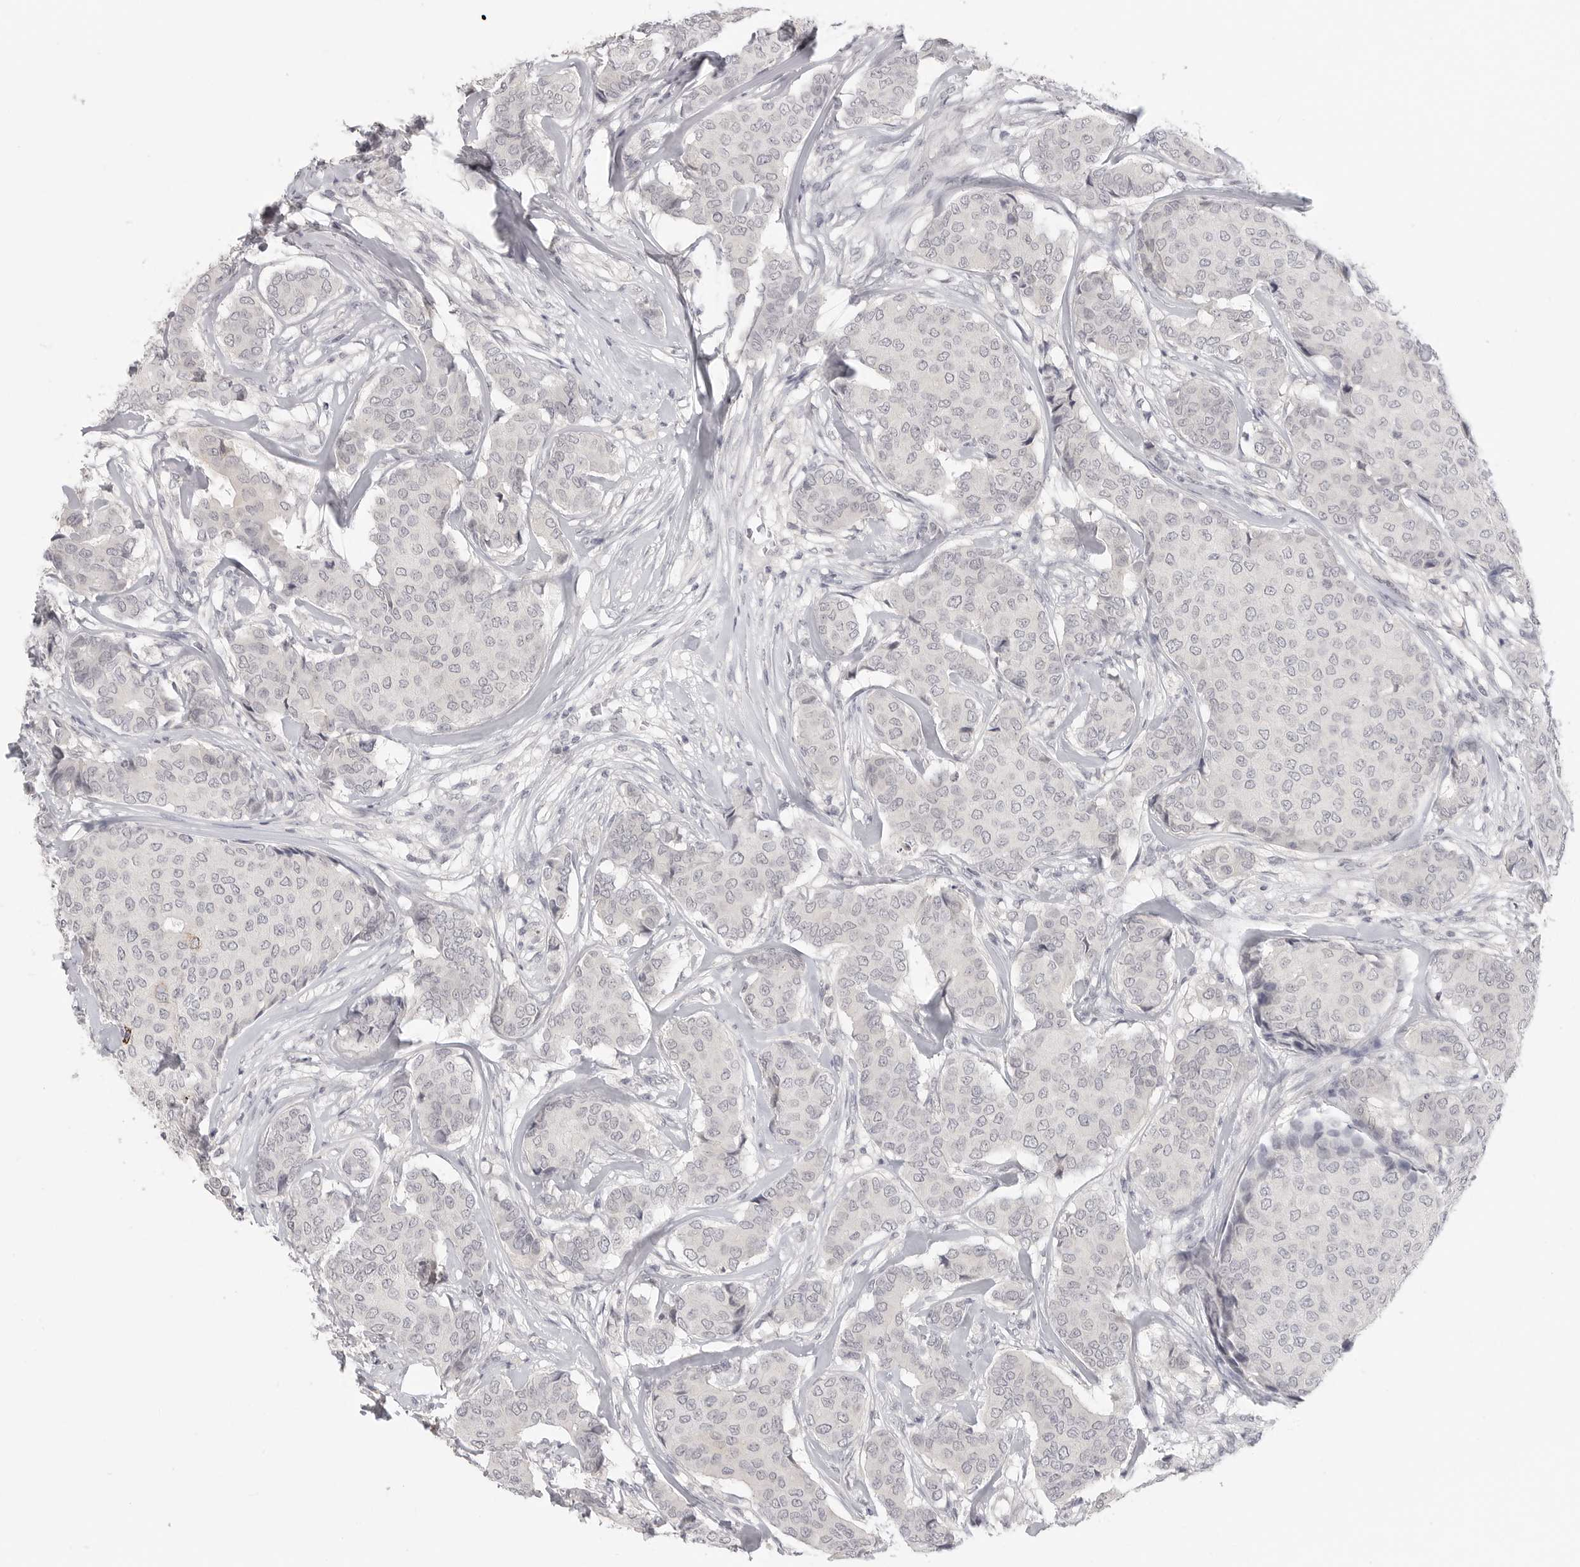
{"staining": {"intensity": "negative", "quantity": "none", "location": "none"}, "tissue": "breast cancer", "cell_type": "Tumor cells", "image_type": "cancer", "snomed": [{"axis": "morphology", "description": "Duct carcinoma"}, {"axis": "topography", "description": "Breast"}], "caption": "IHC histopathology image of breast cancer (intraductal carcinoma) stained for a protein (brown), which reveals no staining in tumor cells. (Brightfield microscopy of DAB immunohistochemistry (IHC) at high magnification).", "gene": "HMGCS2", "patient": {"sex": "female", "age": 75}}